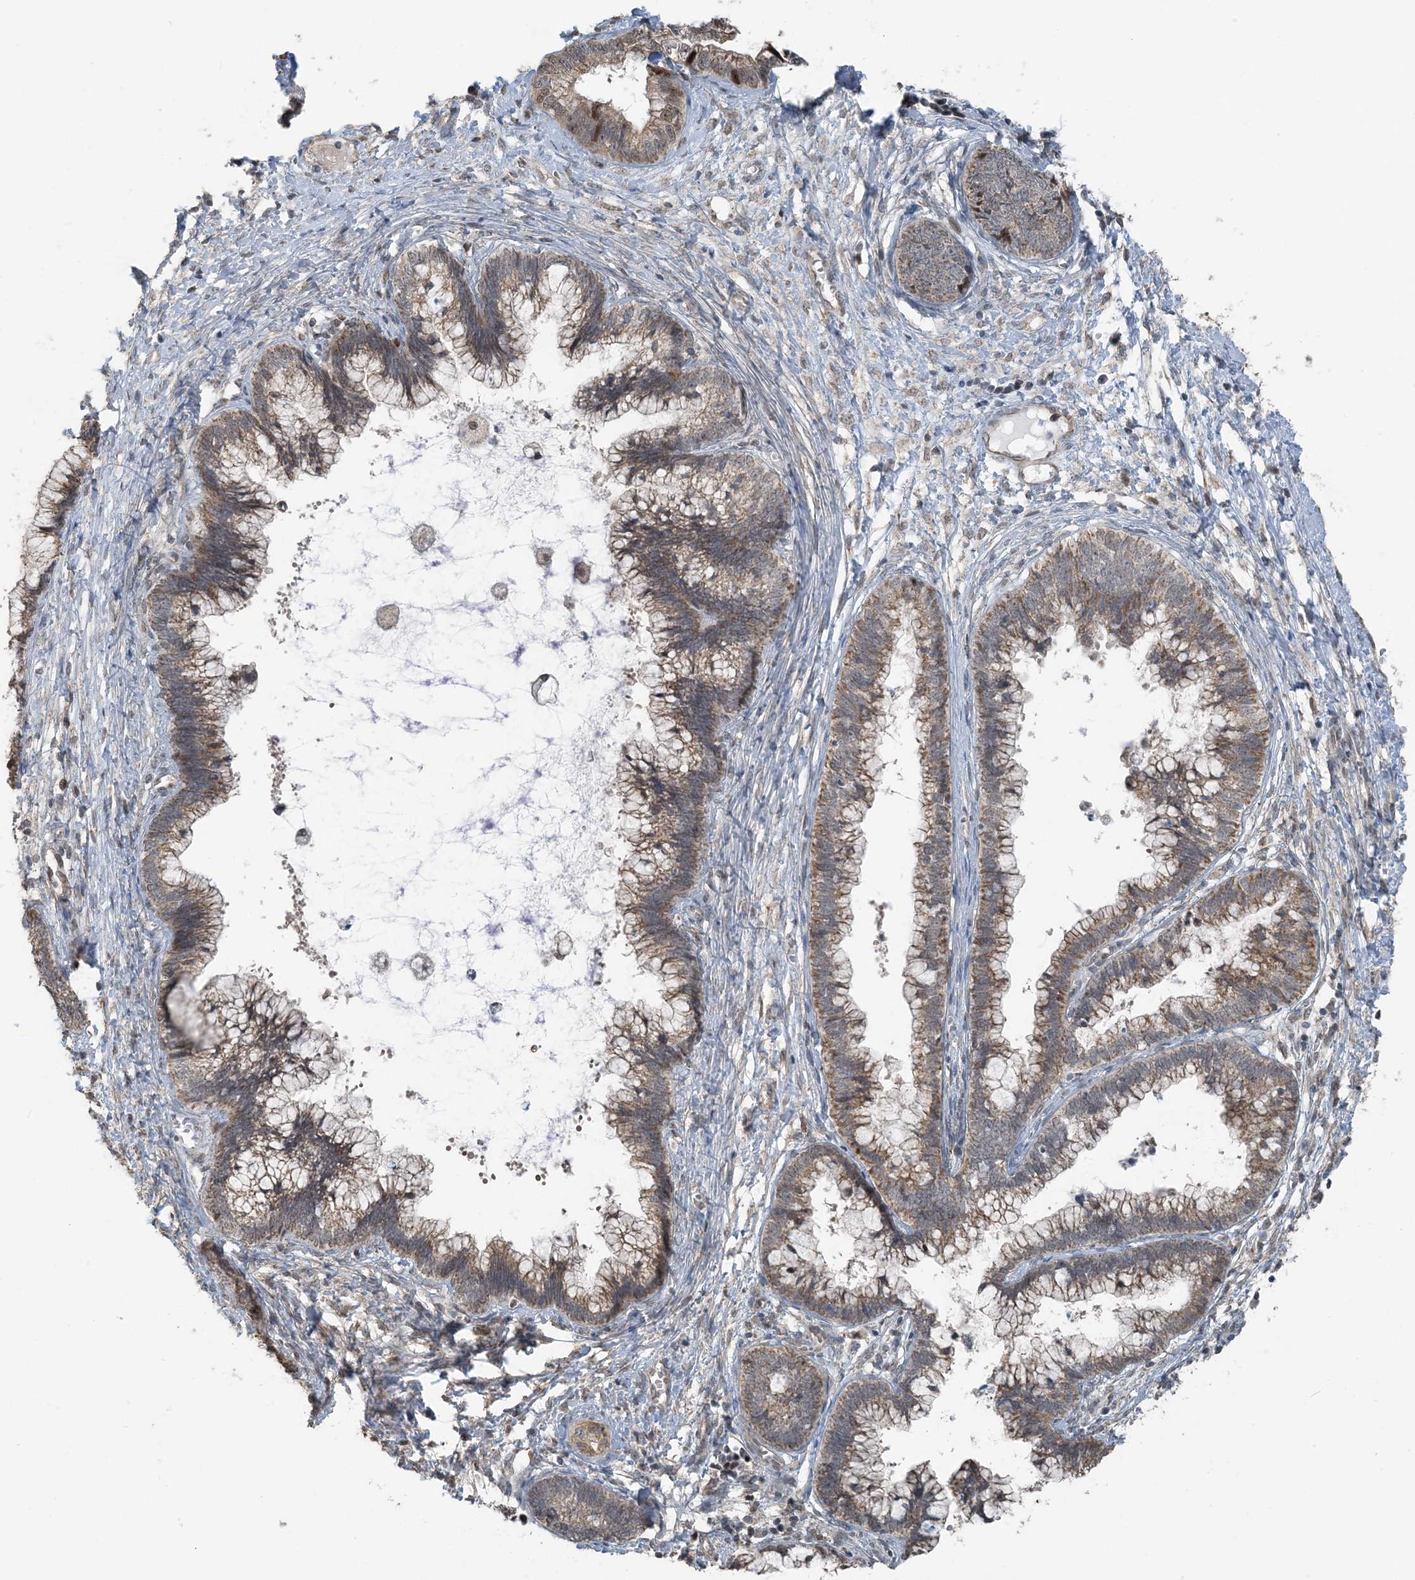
{"staining": {"intensity": "moderate", "quantity": ">75%", "location": "cytoplasmic/membranous"}, "tissue": "cervical cancer", "cell_type": "Tumor cells", "image_type": "cancer", "snomed": [{"axis": "morphology", "description": "Adenocarcinoma, NOS"}, {"axis": "topography", "description": "Cervix"}], "caption": "Adenocarcinoma (cervical) stained for a protein (brown) shows moderate cytoplasmic/membranous positive staining in about >75% of tumor cells.", "gene": "PILRB", "patient": {"sex": "female", "age": 44}}